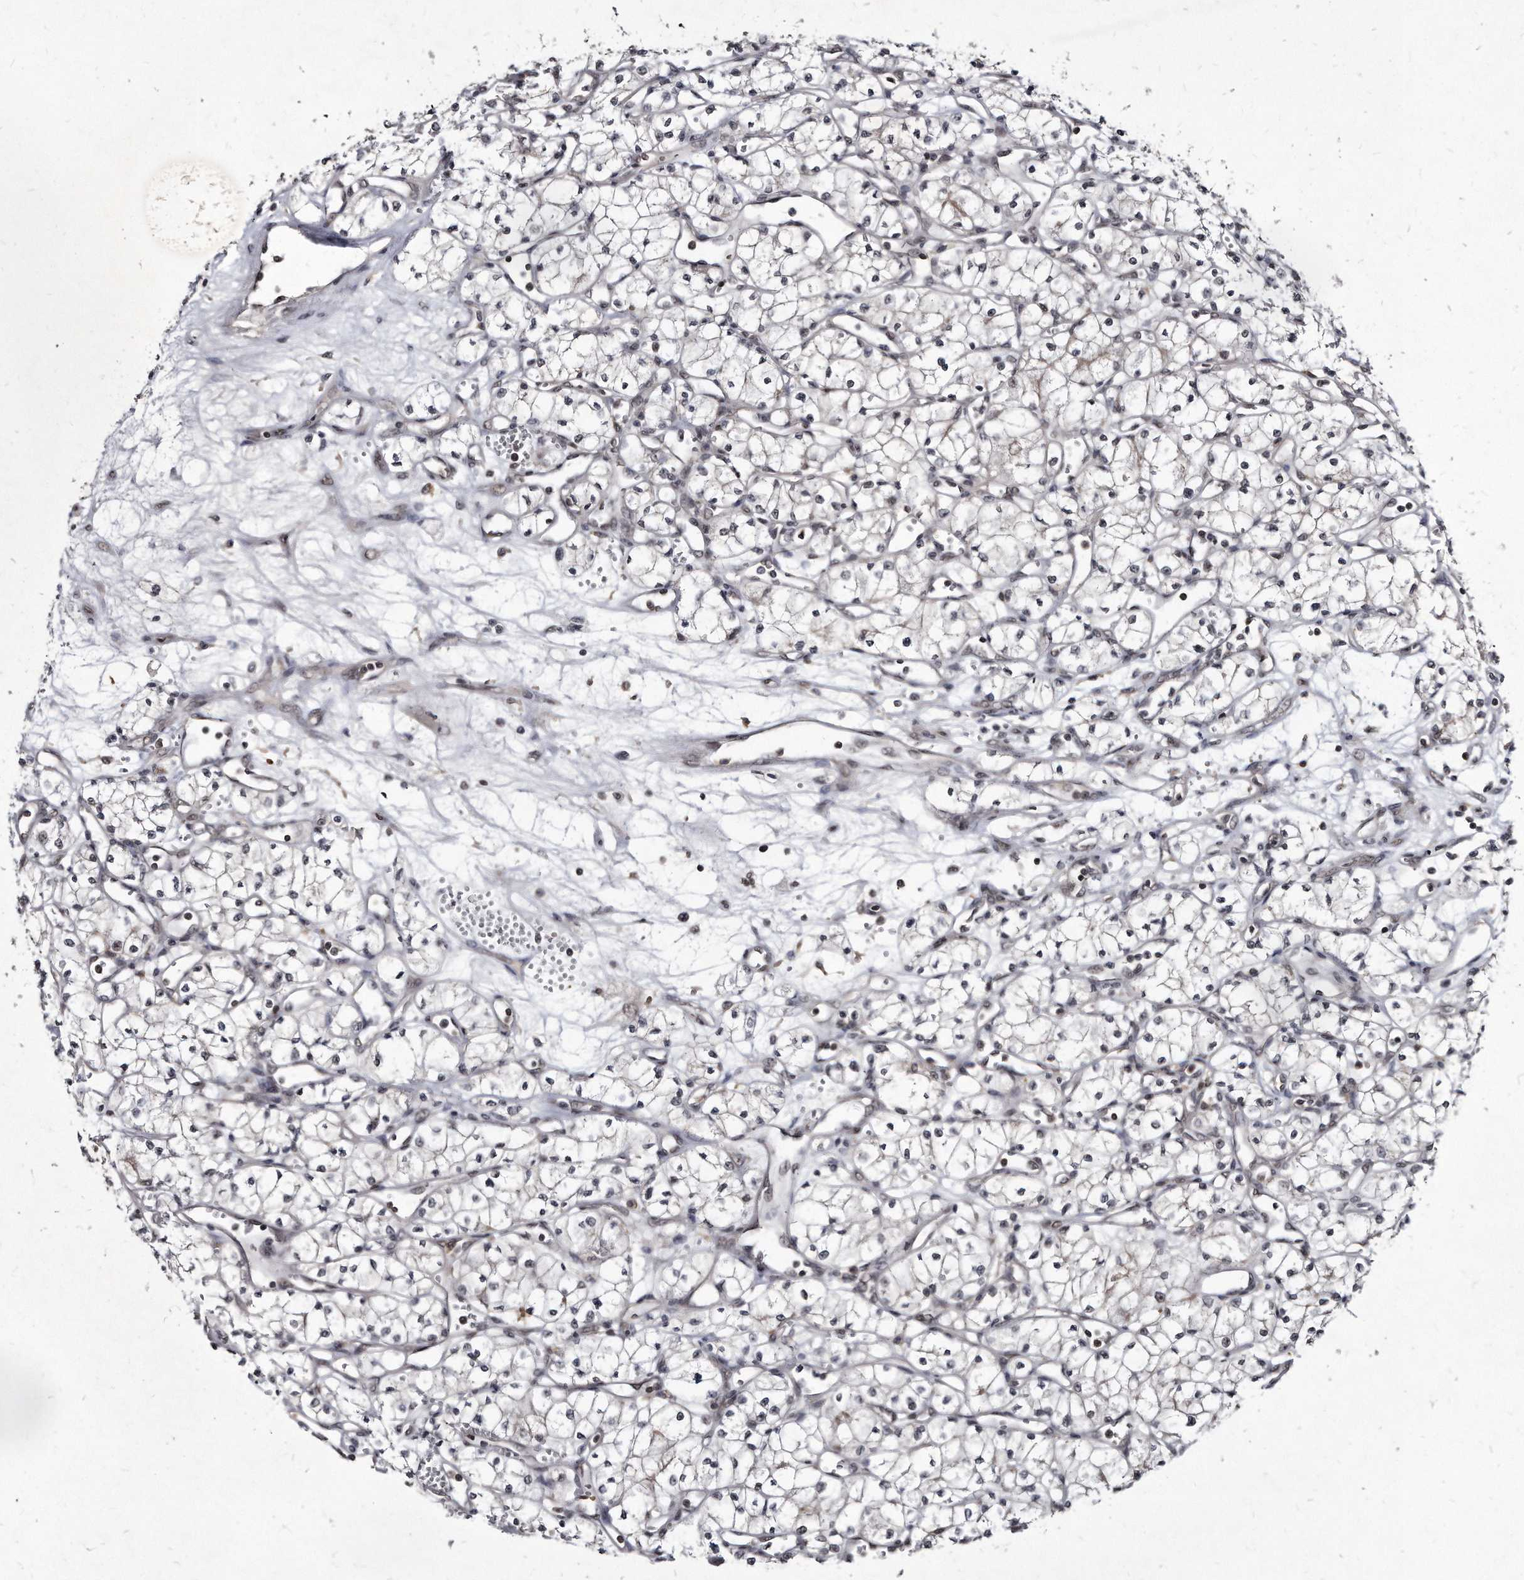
{"staining": {"intensity": "negative", "quantity": "none", "location": "none"}, "tissue": "renal cancer", "cell_type": "Tumor cells", "image_type": "cancer", "snomed": [{"axis": "morphology", "description": "Adenocarcinoma, NOS"}, {"axis": "topography", "description": "Kidney"}], "caption": "Protein analysis of renal cancer displays no significant staining in tumor cells.", "gene": "KLHDC3", "patient": {"sex": "male", "age": 59}}